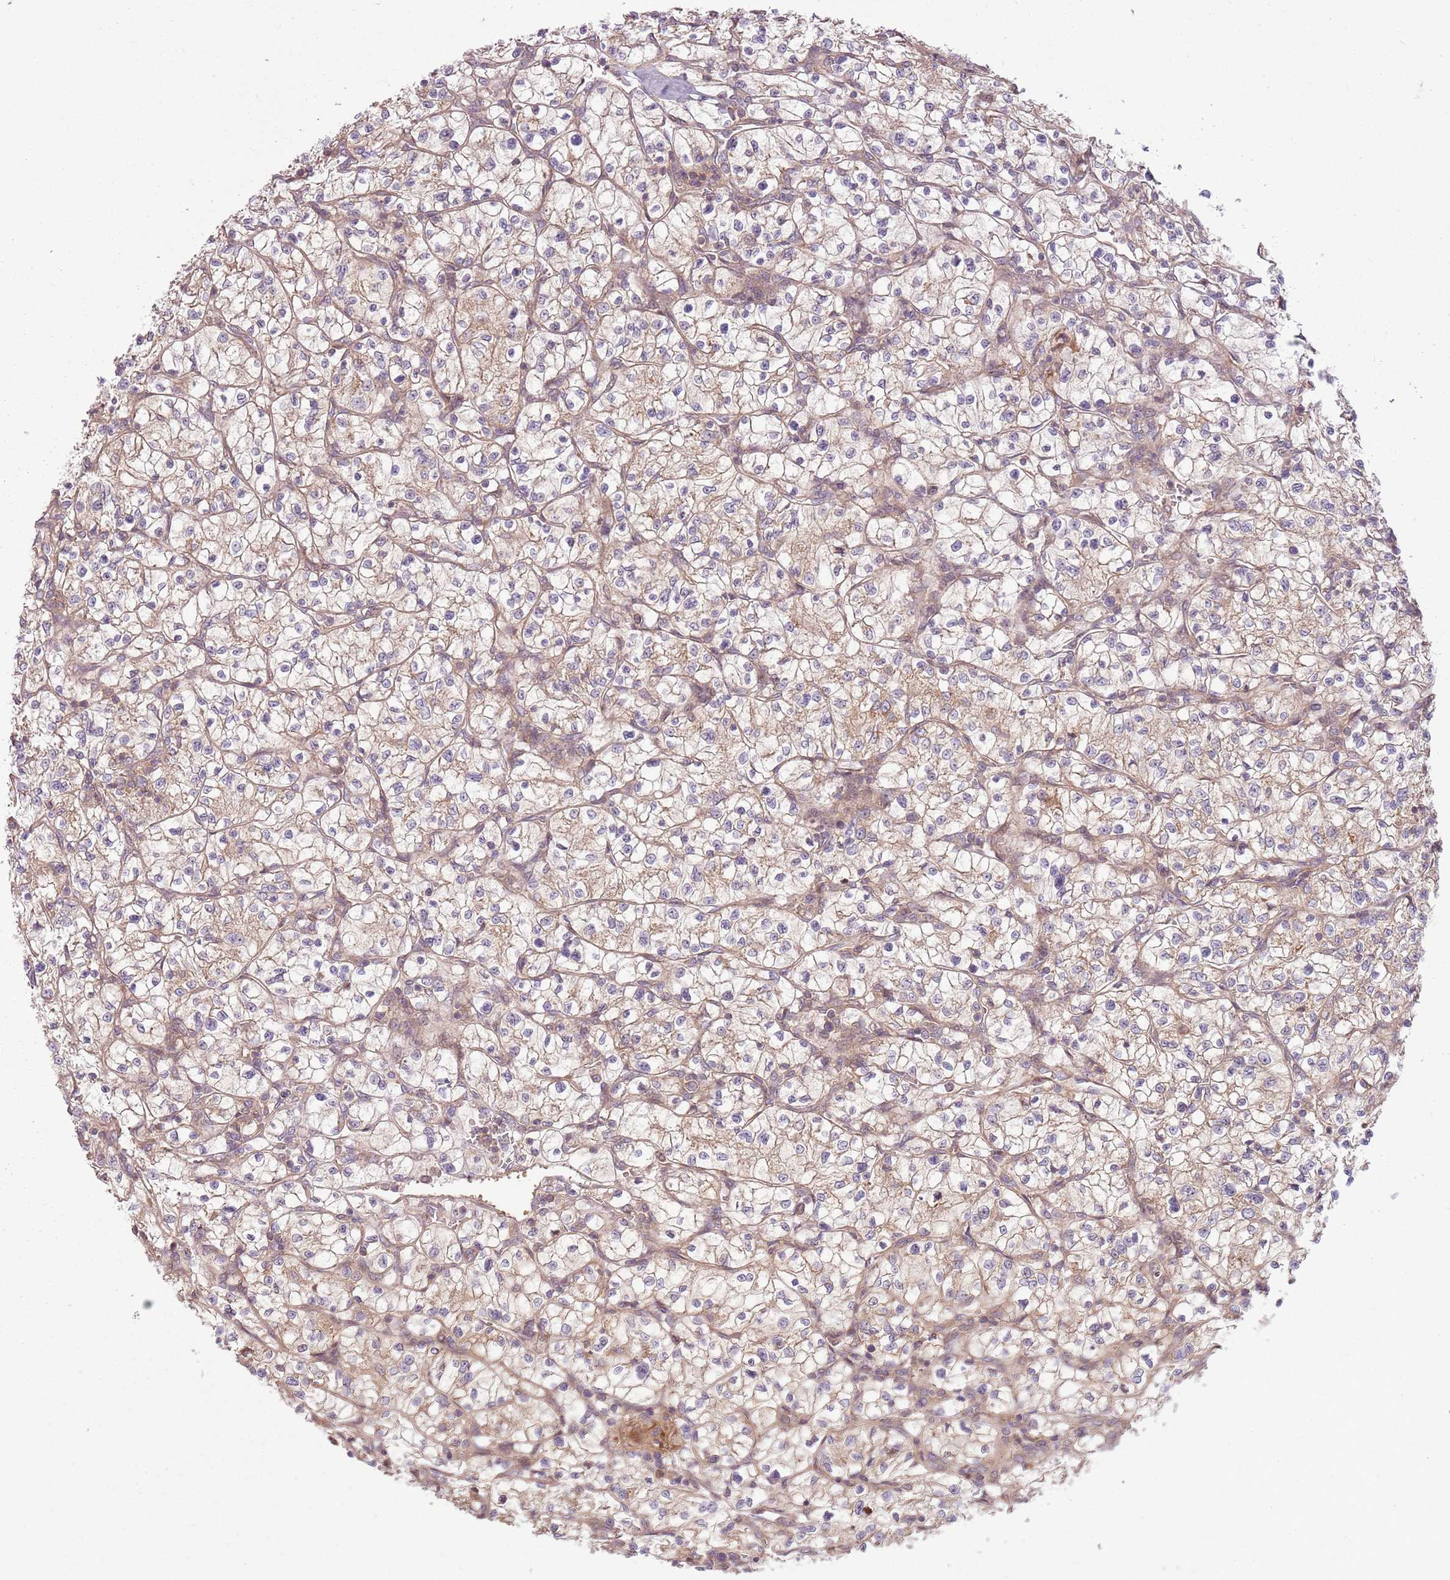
{"staining": {"intensity": "weak", "quantity": "25%-75%", "location": "cytoplasmic/membranous"}, "tissue": "renal cancer", "cell_type": "Tumor cells", "image_type": "cancer", "snomed": [{"axis": "morphology", "description": "Adenocarcinoma, NOS"}, {"axis": "topography", "description": "Kidney"}], "caption": "Immunohistochemistry (IHC) staining of renal adenocarcinoma, which reveals low levels of weak cytoplasmic/membranous positivity in about 25%-75% of tumor cells indicating weak cytoplasmic/membranous protein staining. The staining was performed using DAB (brown) for protein detection and nuclei were counterstained in hematoxylin (blue).", "gene": "RPL21", "patient": {"sex": "female", "age": 64}}